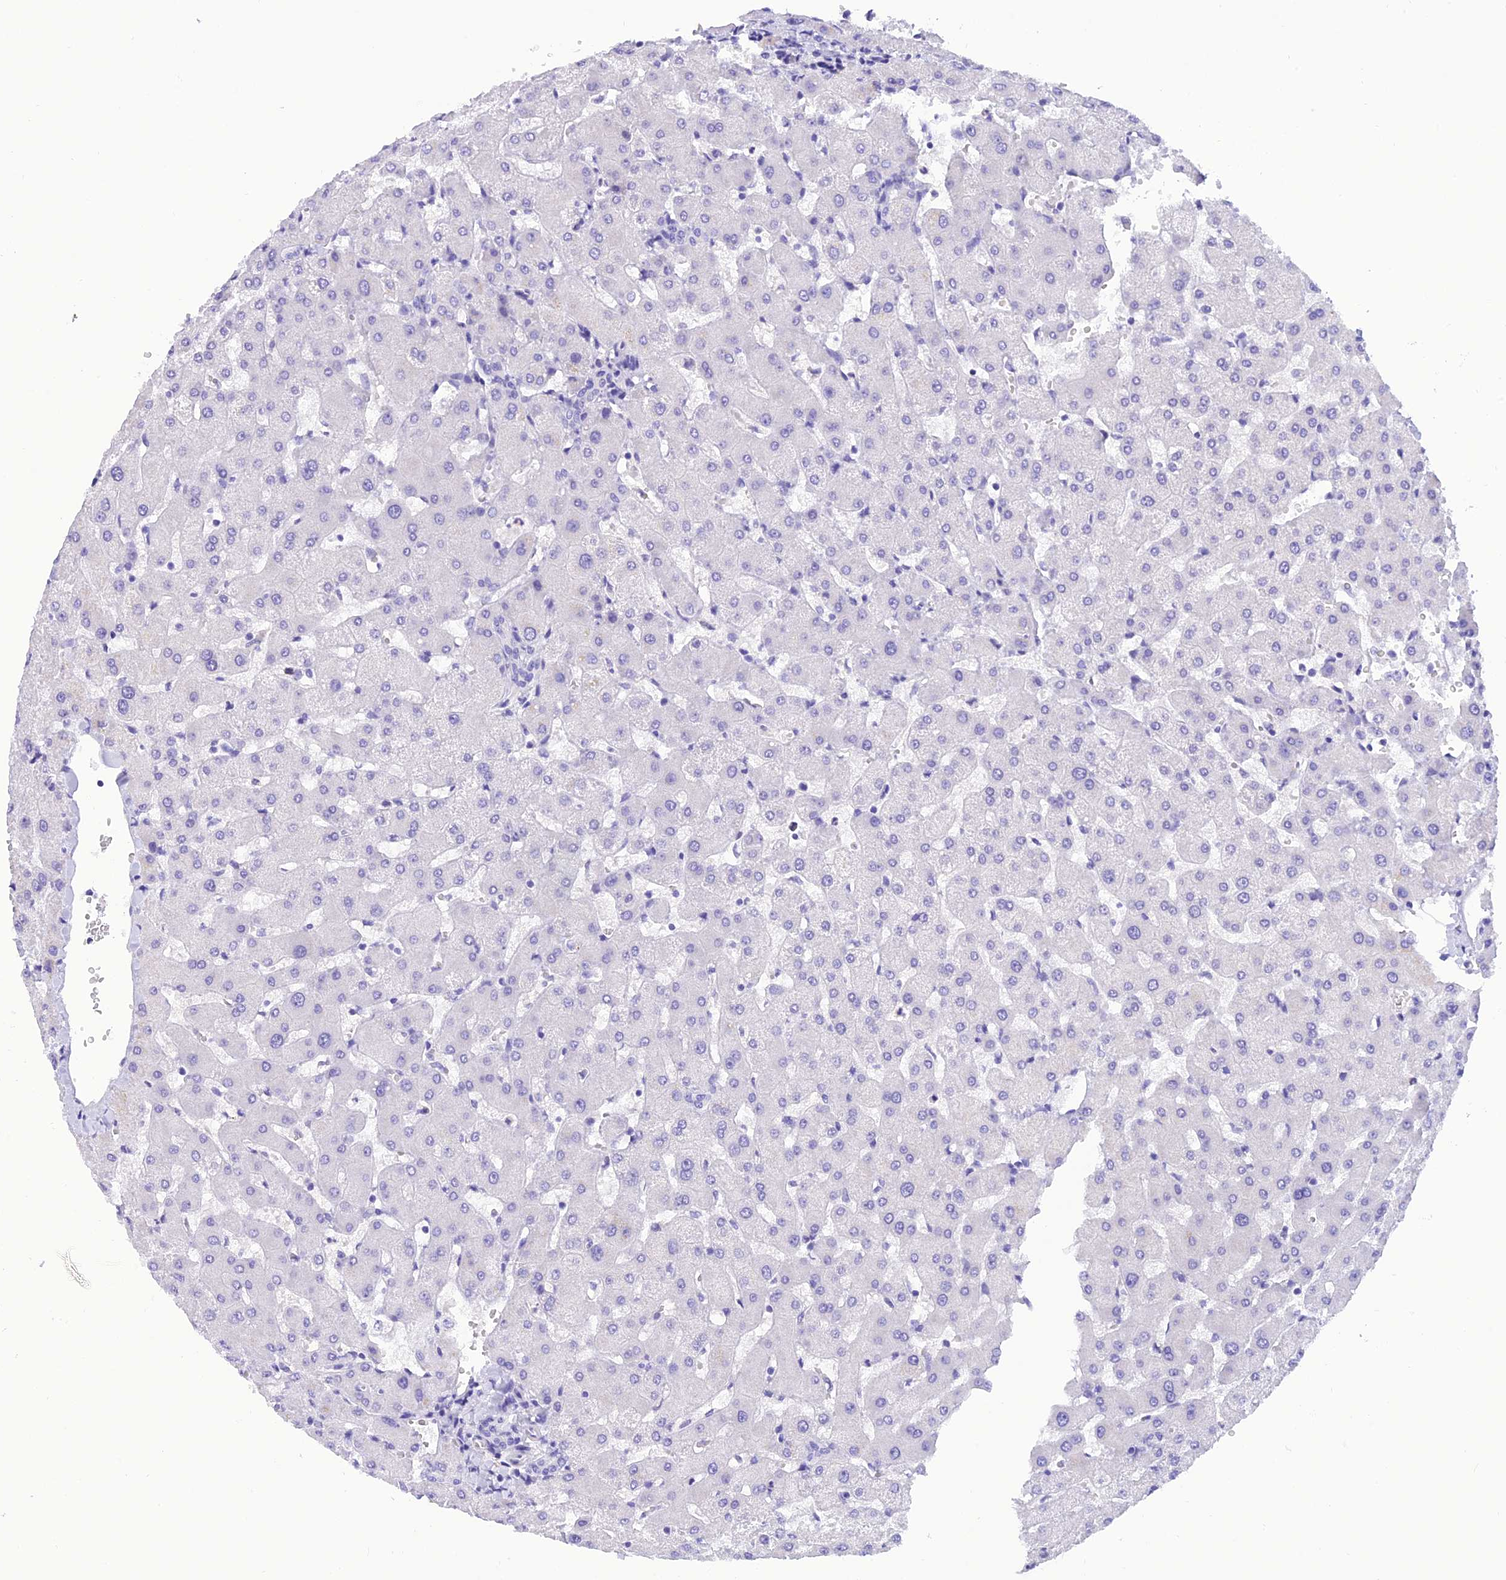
{"staining": {"intensity": "negative", "quantity": "none", "location": "none"}, "tissue": "liver", "cell_type": "Cholangiocytes", "image_type": "normal", "snomed": [{"axis": "morphology", "description": "Normal tissue, NOS"}, {"axis": "topography", "description": "Liver"}], "caption": "The IHC image has no significant expression in cholangiocytes of liver.", "gene": "C17orf67", "patient": {"sex": "female", "age": 63}}